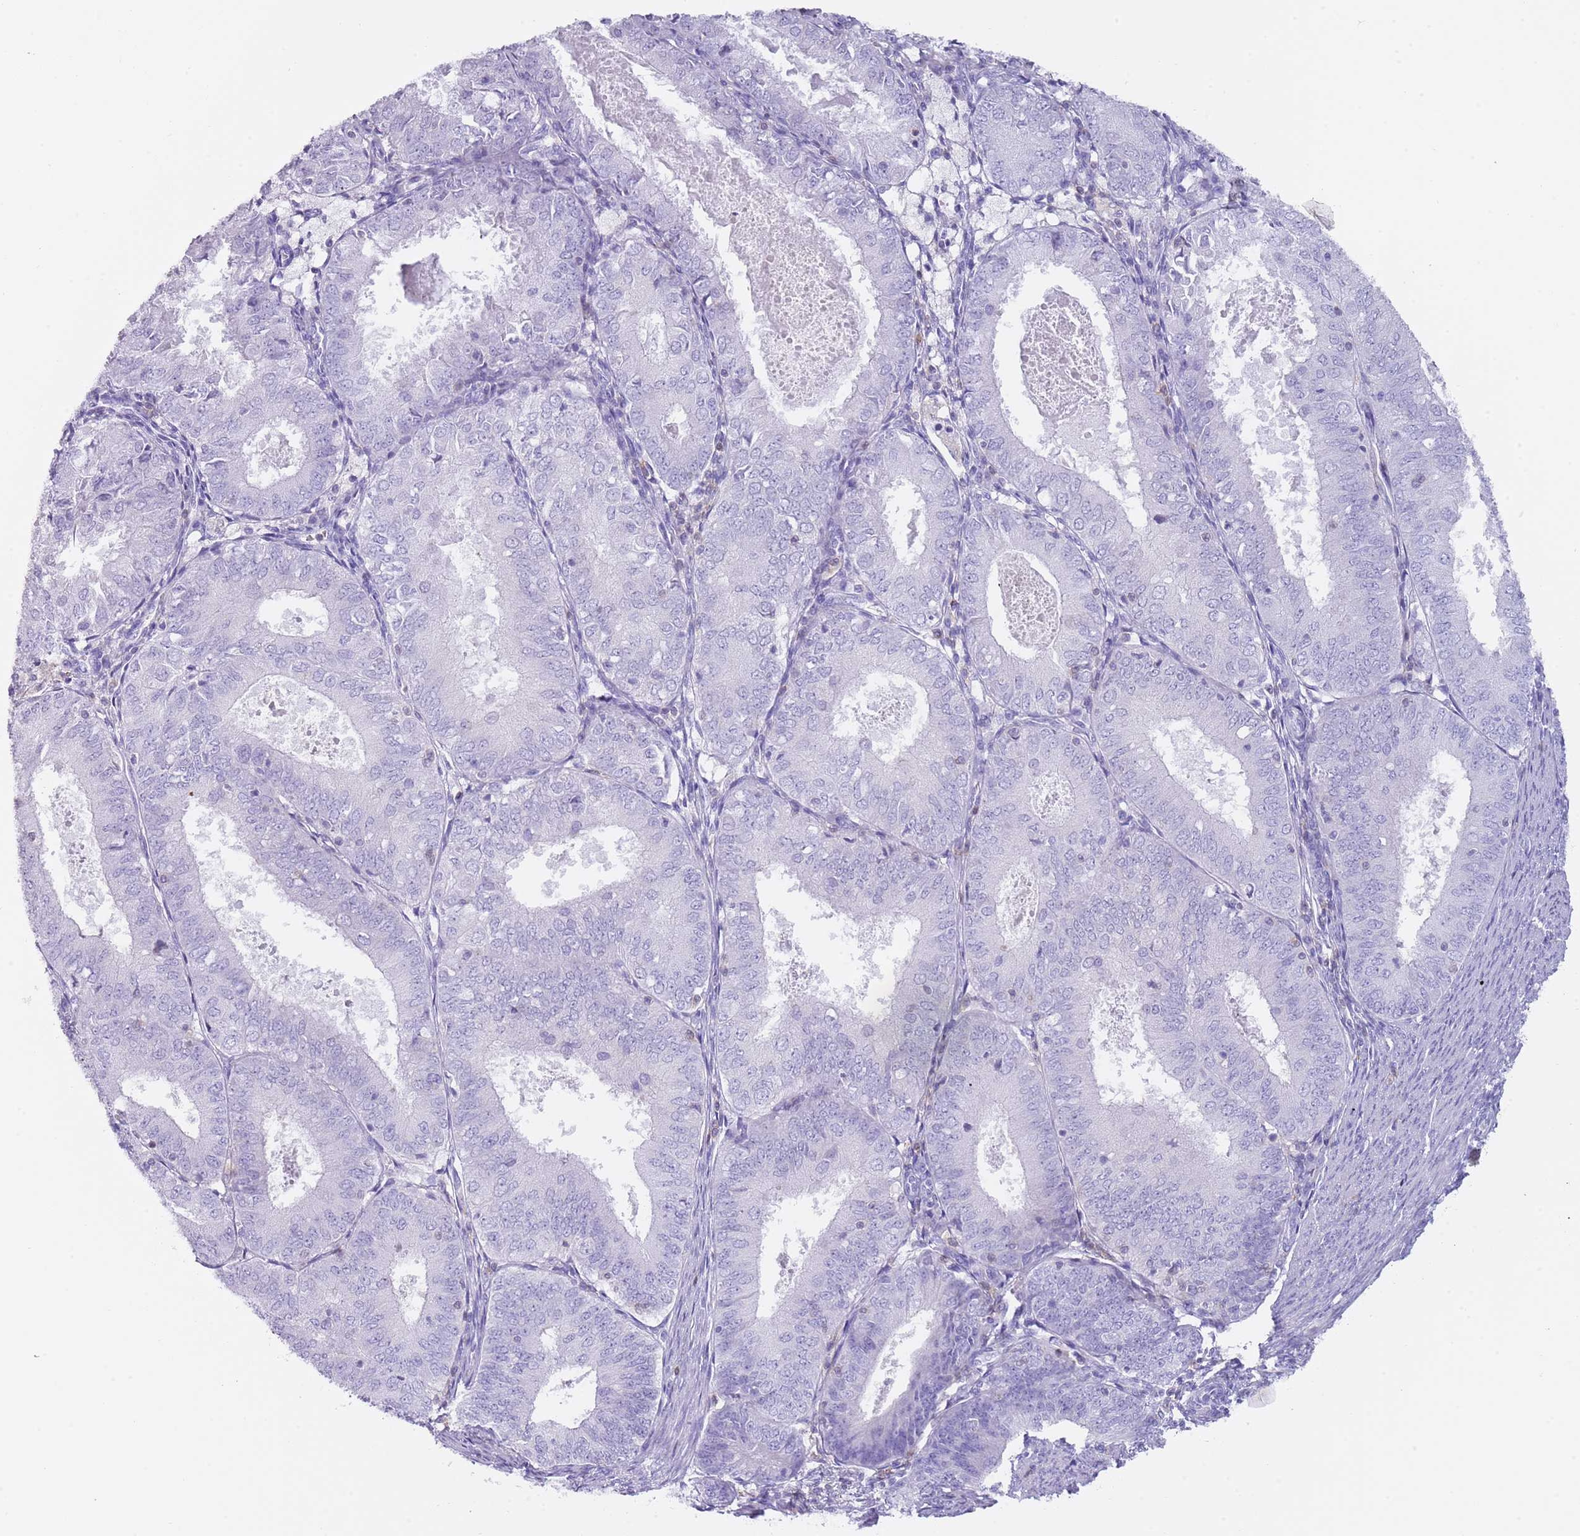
{"staining": {"intensity": "negative", "quantity": "none", "location": "none"}, "tissue": "endometrial cancer", "cell_type": "Tumor cells", "image_type": "cancer", "snomed": [{"axis": "morphology", "description": "Adenocarcinoma, NOS"}, {"axis": "topography", "description": "Endometrium"}], "caption": "High magnification brightfield microscopy of endometrial adenocarcinoma stained with DAB (brown) and counterstained with hematoxylin (blue): tumor cells show no significant positivity.", "gene": "NBPF20", "patient": {"sex": "female", "age": 57}}